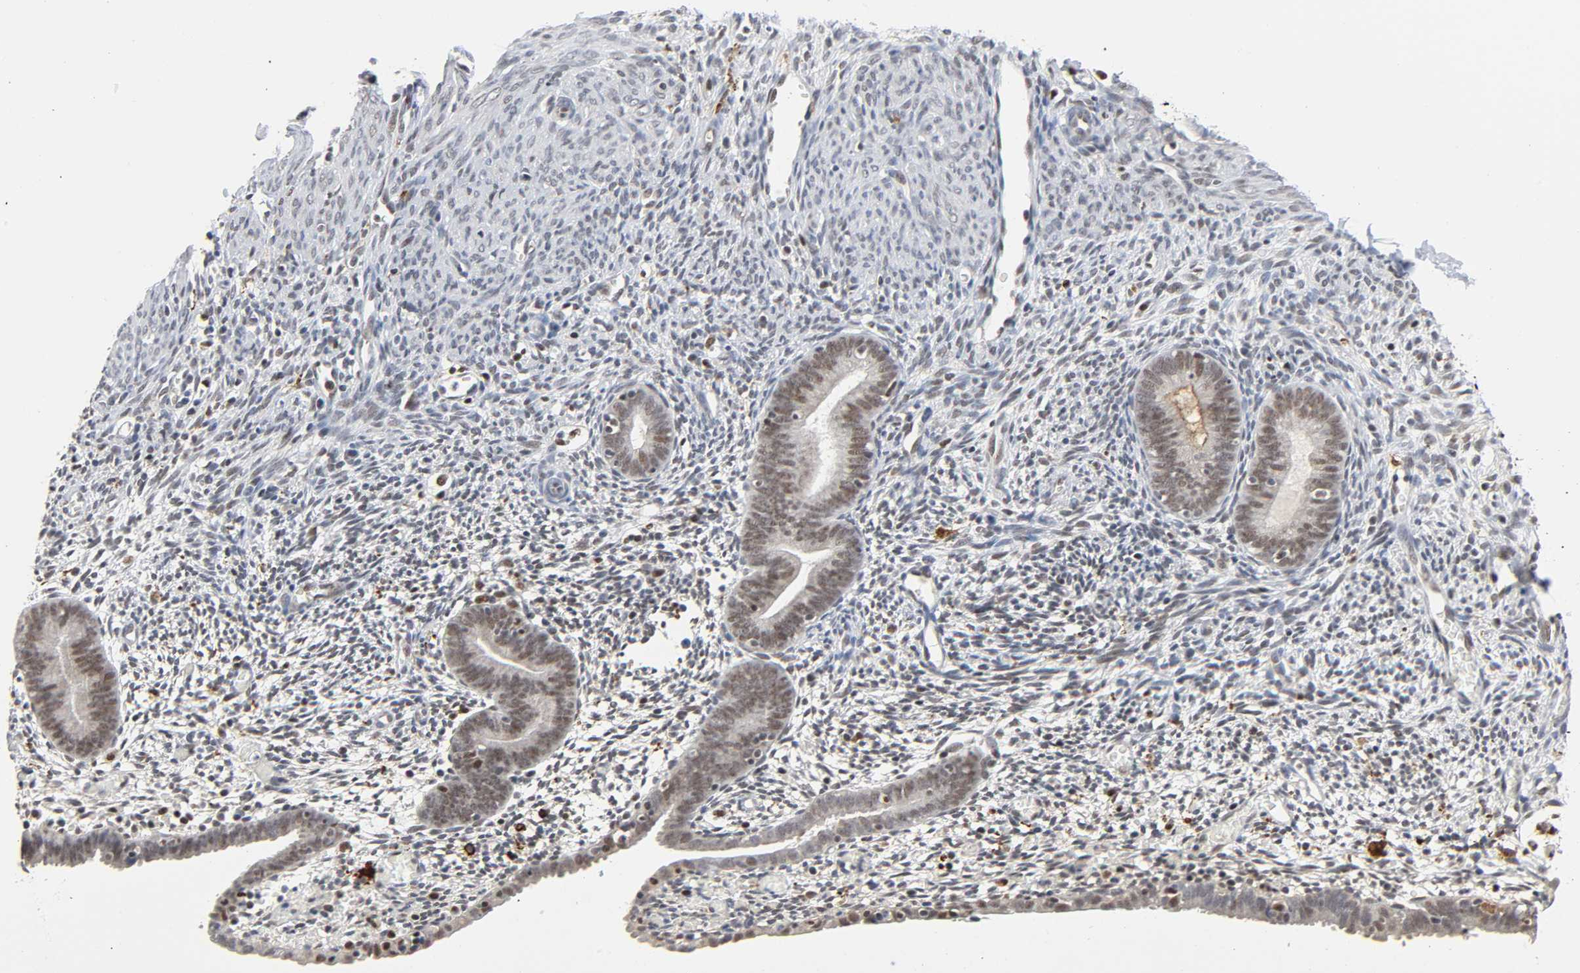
{"staining": {"intensity": "negative", "quantity": "none", "location": "none"}, "tissue": "endometrium", "cell_type": "Cells in endometrial stroma", "image_type": "normal", "snomed": [{"axis": "morphology", "description": "Normal tissue, NOS"}, {"axis": "morphology", "description": "Atrophy, NOS"}, {"axis": "topography", "description": "Uterus"}, {"axis": "topography", "description": "Endometrium"}], "caption": "High power microscopy histopathology image of an immunohistochemistry (IHC) histopathology image of unremarkable endometrium, revealing no significant staining in cells in endometrial stroma.", "gene": "KAT2B", "patient": {"sex": "female", "age": 68}}